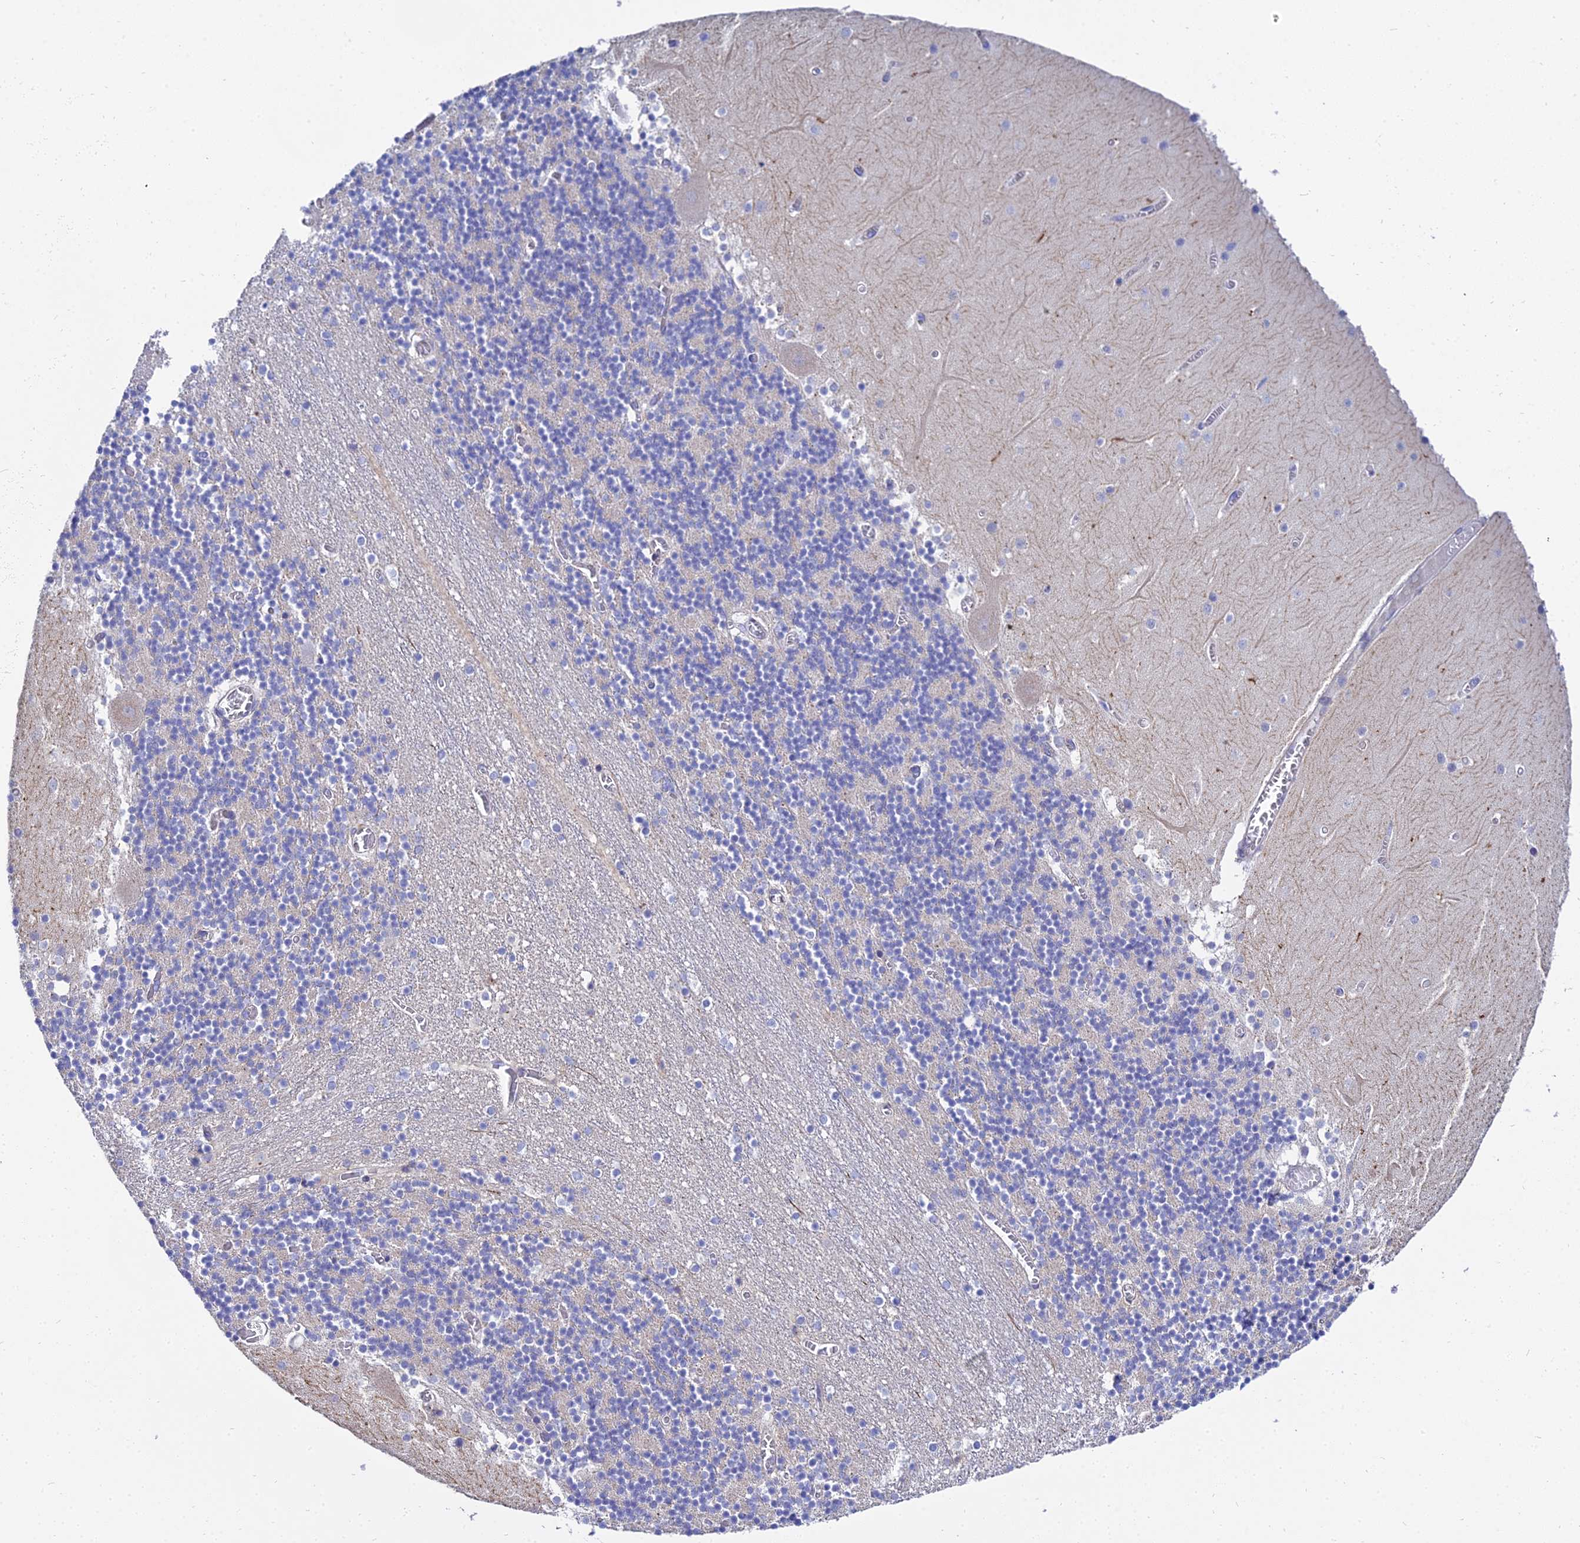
{"staining": {"intensity": "negative", "quantity": "none", "location": "none"}, "tissue": "cerebellum", "cell_type": "Cells in granular layer", "image_type": "normal", "snomed": [{"axis": "morphology", "description": "Normal tissue, NOS"}, {"axis": "topography", "description": "Cerebellum"}], "caption": "Normal cerebellum was stained to show a protein in brown. There is no significant expression in cells in granular layer.", "gene": "APOBEC3H", "patient": {"sex": "female", "age": 28}}